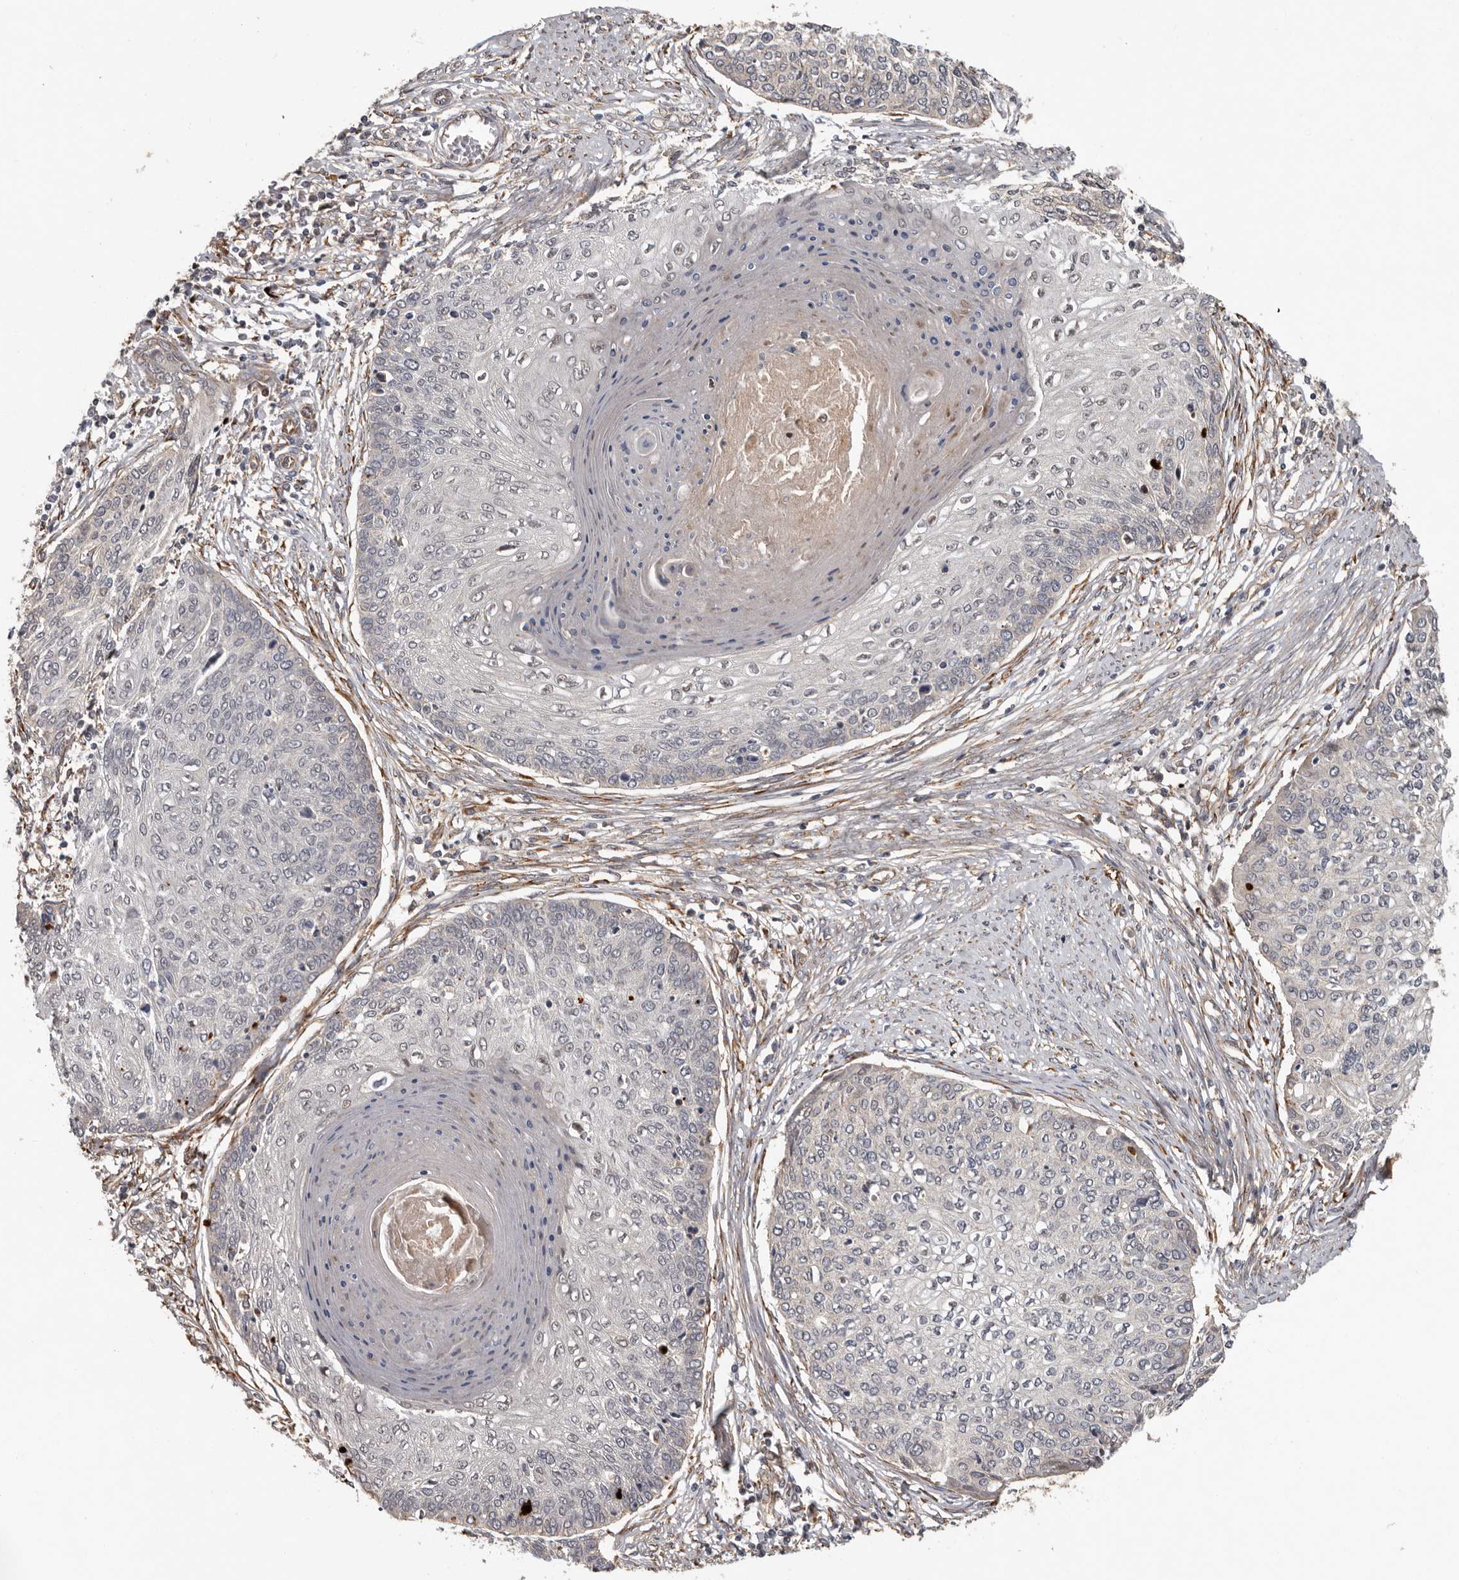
{"staining": {"intensity": "weak", "quantity": "<25%", "location": "cytoplasmic/membranous"}, "tissue": "cervical cancer", "cell_type": "Tumor cells", "image_type": "cancer", "snomed": [{"axis": "morphology", "description": "Squamous cell carcinoma, NOS"}, {"axis": "topography", "description": "Cervix"}], "caption": "The photomicrograph reveals no significant expression in tumor cells of cervical cancer. (Brightfield microscopy of DAB immunohistochemistry (IHC) at high magnification).", "gene": "MTF1", "patient": {"sex": "female", "age": 37}}